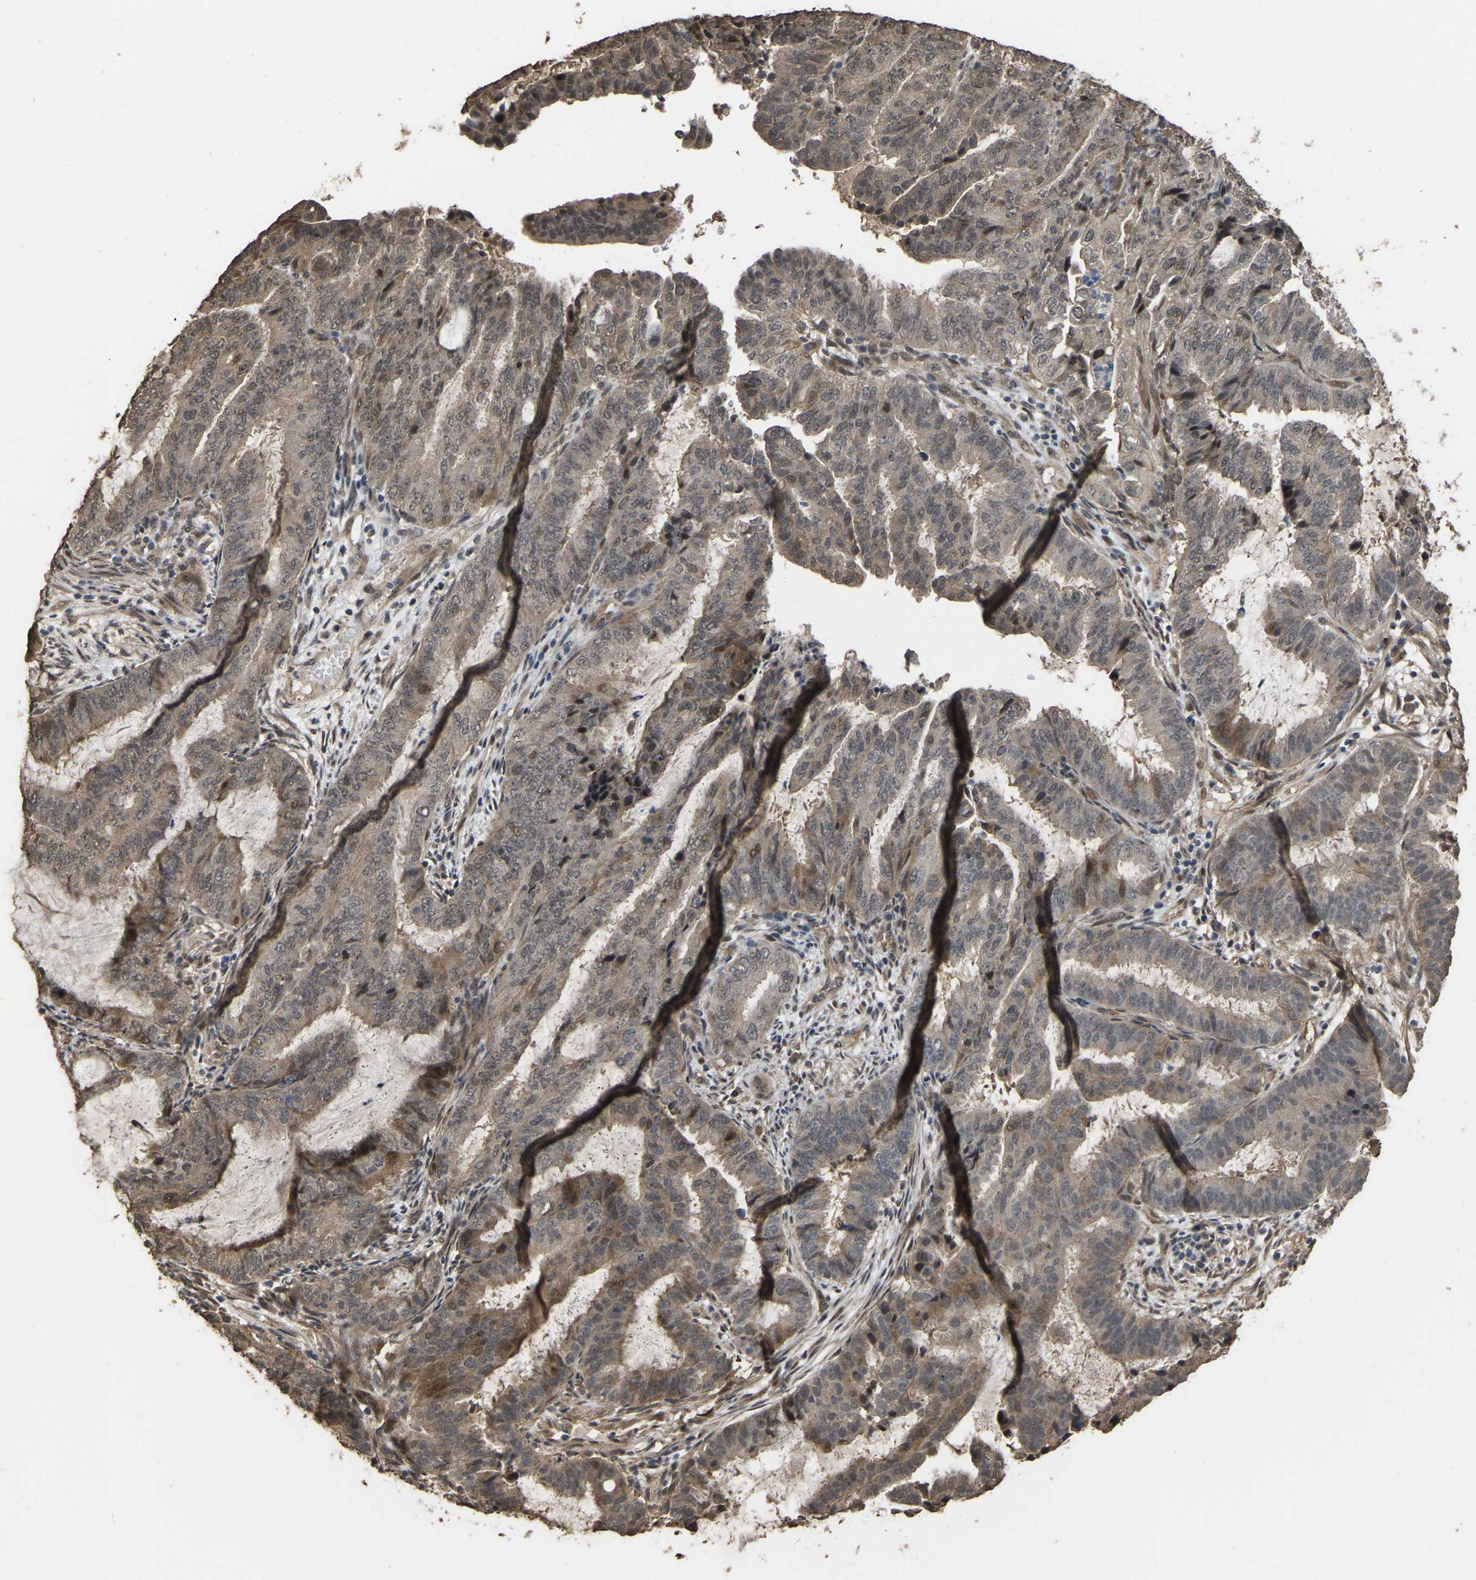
{"staining": {"intensity": "moderate", "quantity": "<25%", "location": "cytoplasmic/membranous"}, "tissue": "endometrial cancer", "cell_type": "Tumor cells", "image_type": "cancer", "snomed": [{"axis": "morphology", "description": "Adenocarcinoma, NOS"}, {"axis": "topography", "description": "Endometrium"}], "caption": "A photomicrograph of human adenocarcinoma (endometrial) stained for a protein exhibits moderate cytoplasmic/membranous brown staining in tumor cells. (Stains: DAB in brown, nuclei in blue, Microscopy: brightfield microscopy at high magnification).", "gene": "ARHGAP23", "patient": {"sex": "female", "age": 51}}